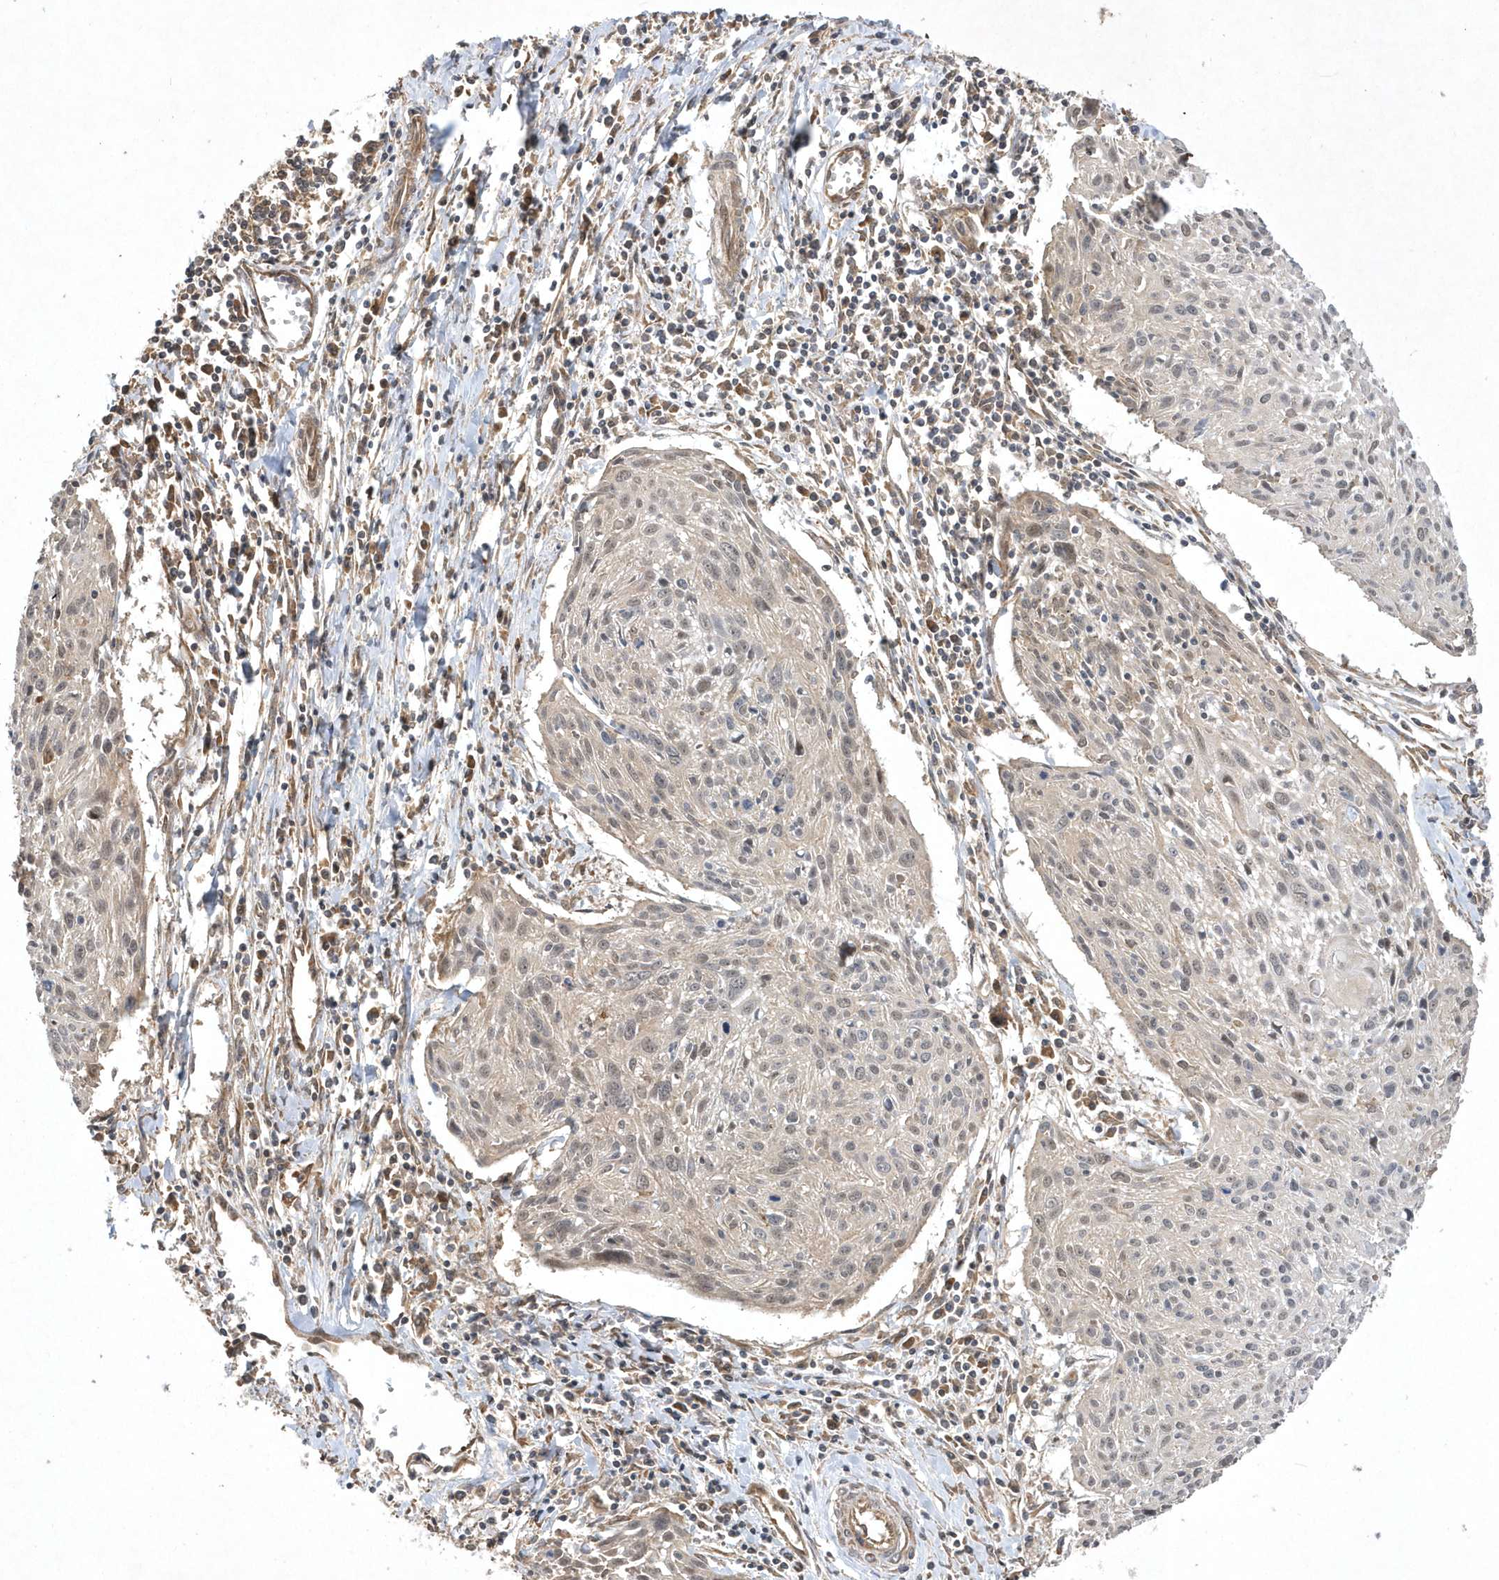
{"staining": {"intensity": "weak", "quantity": "25%-75%", "location": "nuclear"}, "tissue": "cervical cancer", "cell_type": "Tumor cells", "image_type": "cancer", "snomed": [{"axis": "morphology", "description": "Squamous cell carcinoma, NOS"}, {"axis": "topography", "description": "Cervix"}], "caption": "A micrograph of cervical cancer (squamous cell carcinoma) stained for a protein shows weak nuclear brown staining in tumor cells. (DAB (3,3'-diaminobenzidine) IHC with brightfield microscopy, high magnification).", "gene": "GFM2", "patient": {"sex": "female", "age": 51}}